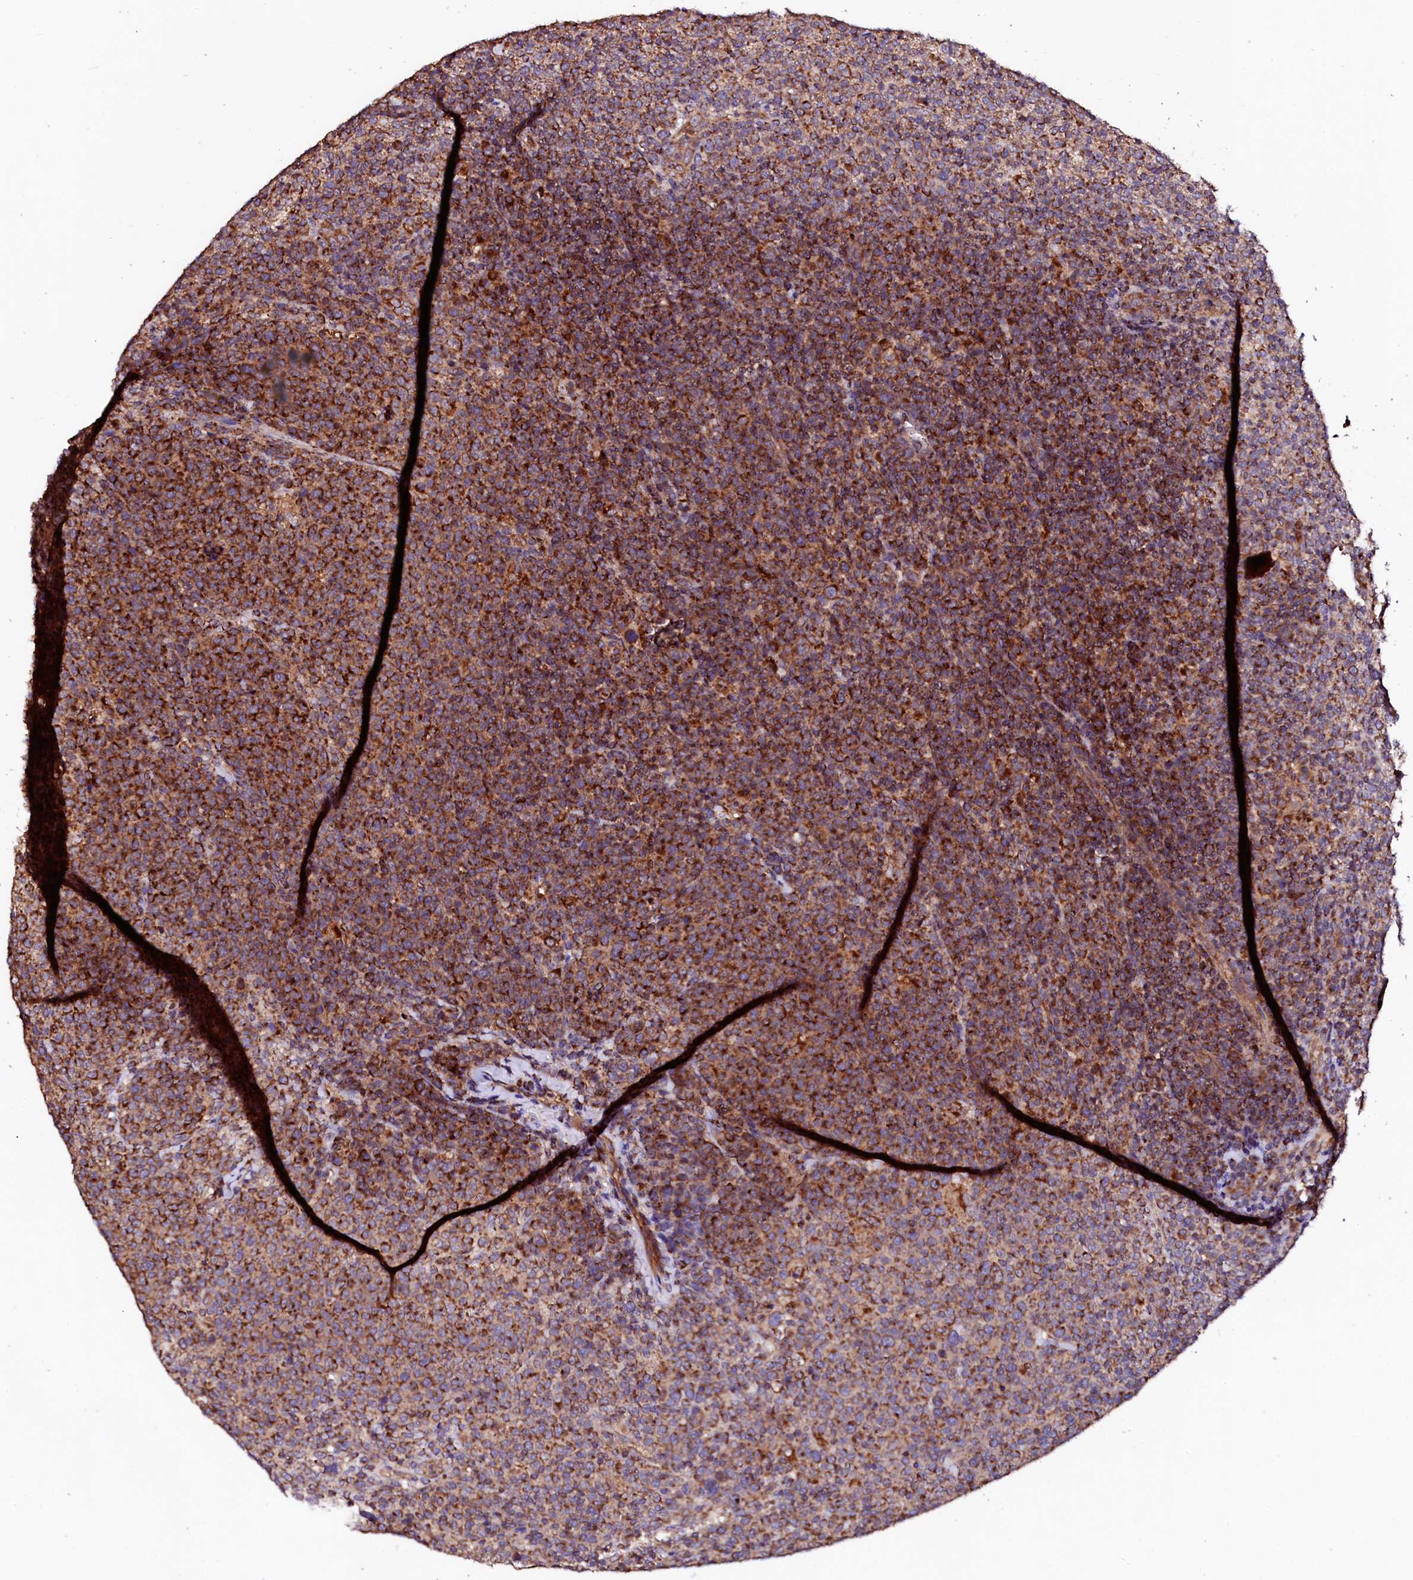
{"staining": {"intensity": "strong", "quantity": ">75%", "location": "cytoplasmic/membranous"}, "tissue": "lymphoma", "cell_type": "Tumor cells", "image_type": "cancer", "snomed": [{"axis": "morphology", "description": "Malignant lymphoma, non-Hodgkin's type, High grade"}, {"axis": "topography", "description": "Lymph node"}], "caption": "Lymphoma stained with a brown dye reveals strong cytoplasmic/membranous positive positivity in about >75% of tumor cells.", "gene": "ST3GAL1", "patient": {"sex": "male", "age": 61}}